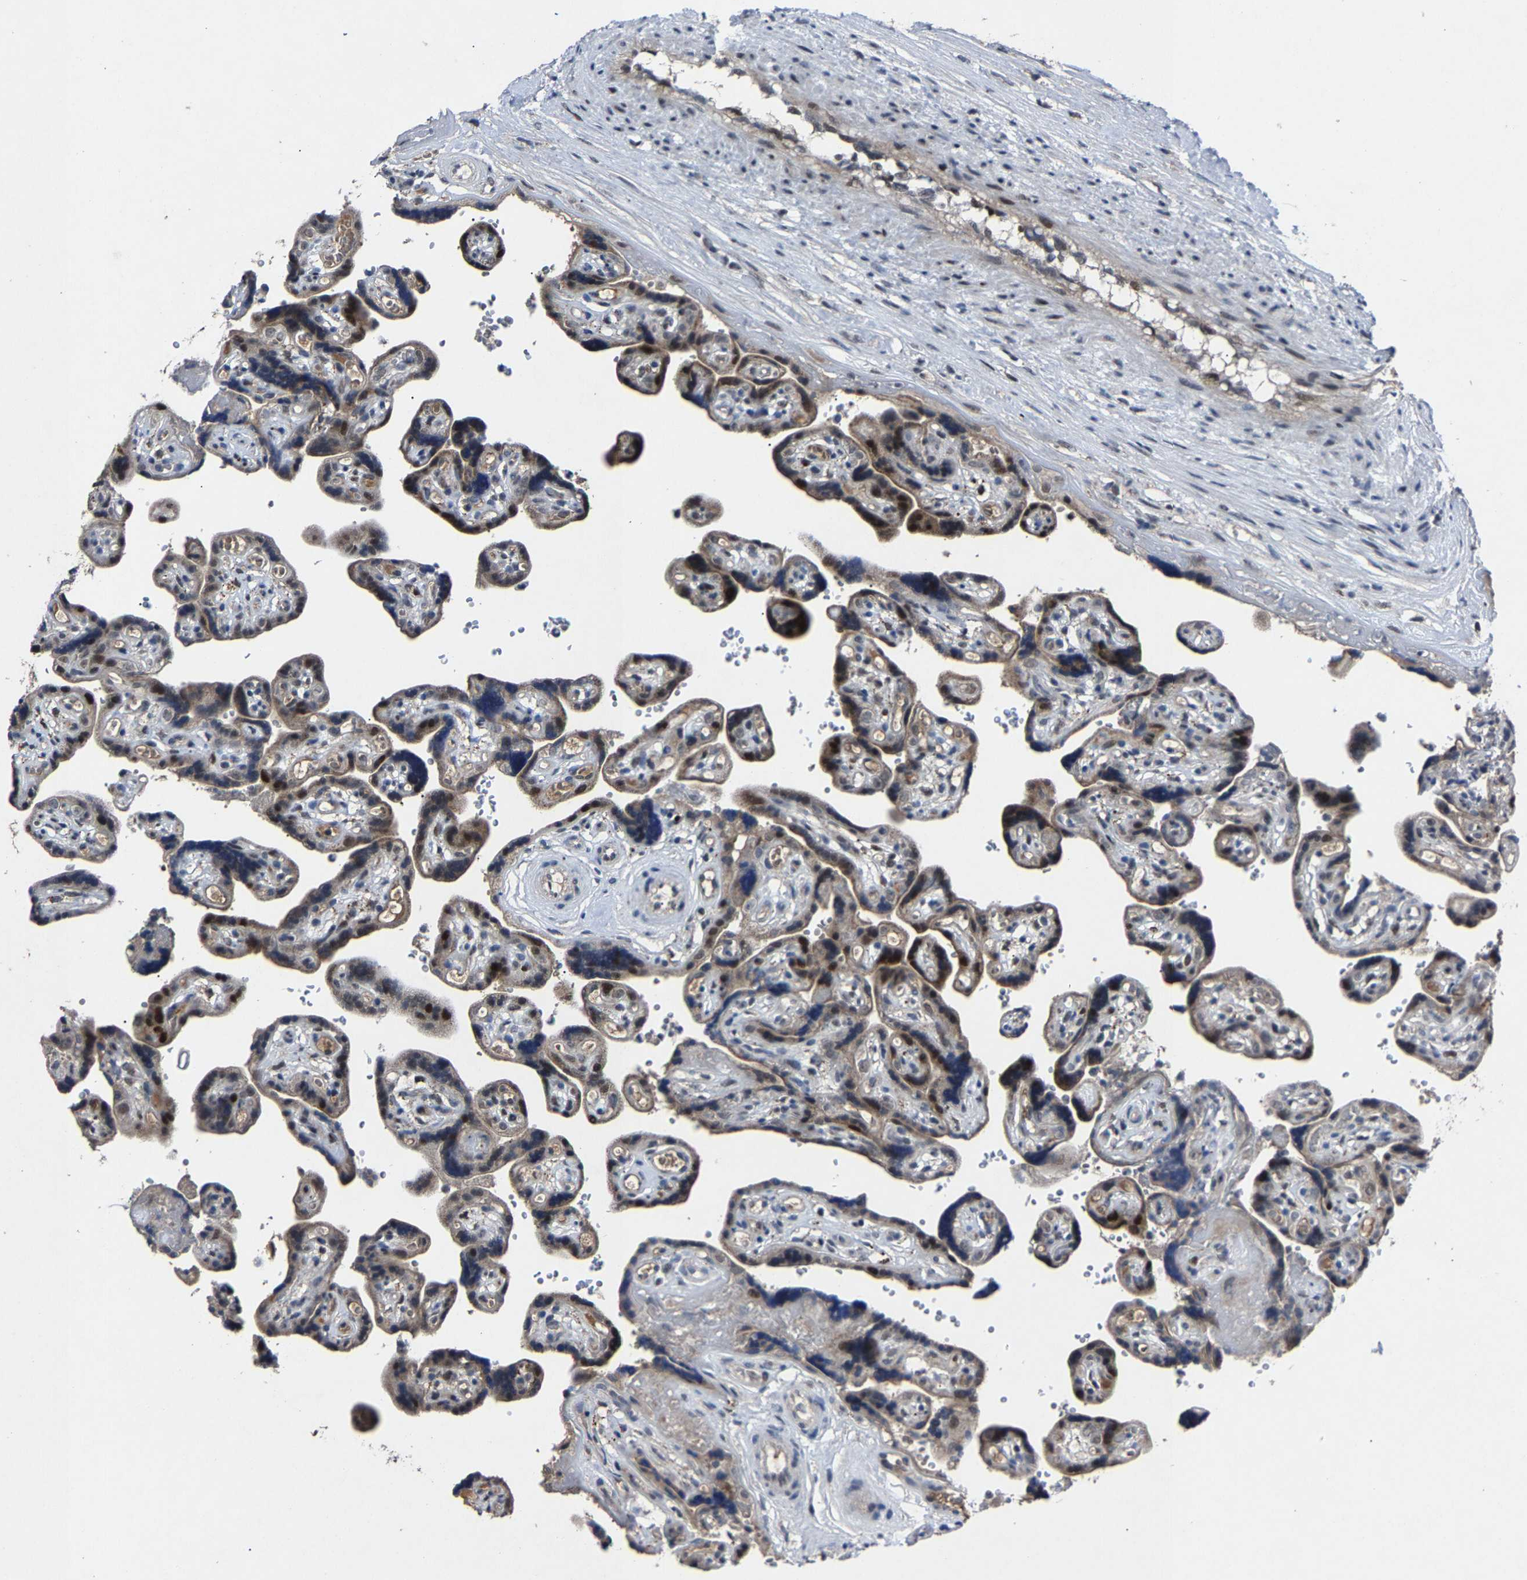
{"staining": {"intensity": "strong", "quantity": "<25%", "location": "nuclear"}, "tissue": "placenta", "cell_type": "Decidual cells", "image_type": "normal", "snomed": [{"axis": "morphology", "description": "Normal tissue, NOS"}, {"axis": "topography", "description": "Placenta"}], "caption": "A high-resolution micrograph shows immunohistochemistry staining of normal placenta, which shows strong nuclear staining in about <25% of decidual cells.", "gene": "LSM8", "patient": {"sex": "female", "age": 30}}